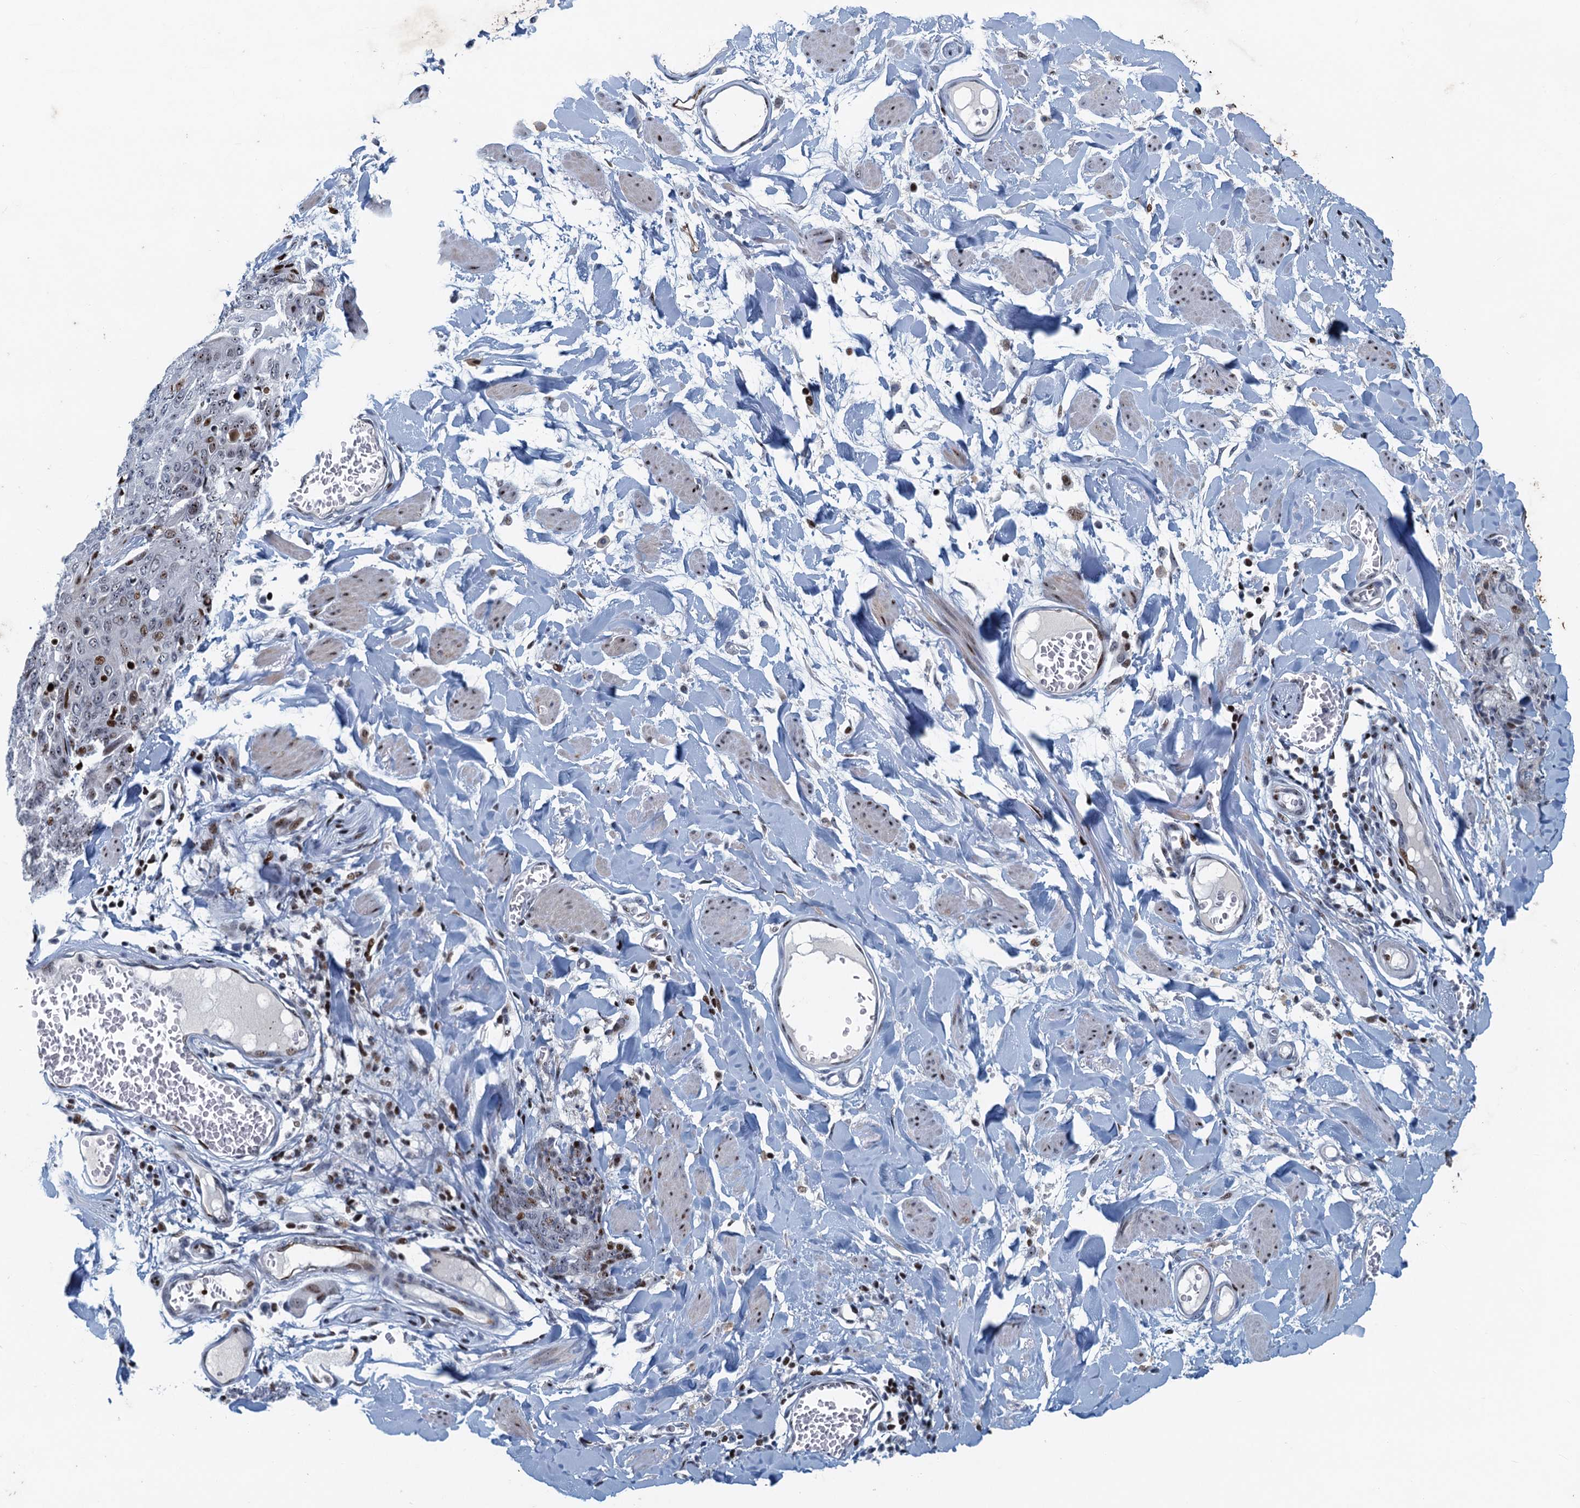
{"staining": {"intensity": "moderate", "quantity": "<25%", "location": "nuclear"}, "tissue": "skin cancer", "cell_type": "Tumor cells", "image_type": "cancer", "snomed": [{"axis": "morphology", "description": "Squamous cell carcinoma, NOS"}, {"axis": "topography", "description": "Skin"}, {"axis": "topography", "description": "Vulva"}], "caption": "Brown immunohistochemical staining in skin cancer (squamous cell carcinoma) displays moderate nuclear positivity in approximately <25% of tumor cells. The staining was performed using DAB to visualize the protein expression in brown, while the nuclei were stained in blue with hematoxylin (Magnification: 20x).", "gene": "ANKRD13D", "patient": {"sex": "female", "age": 85}}